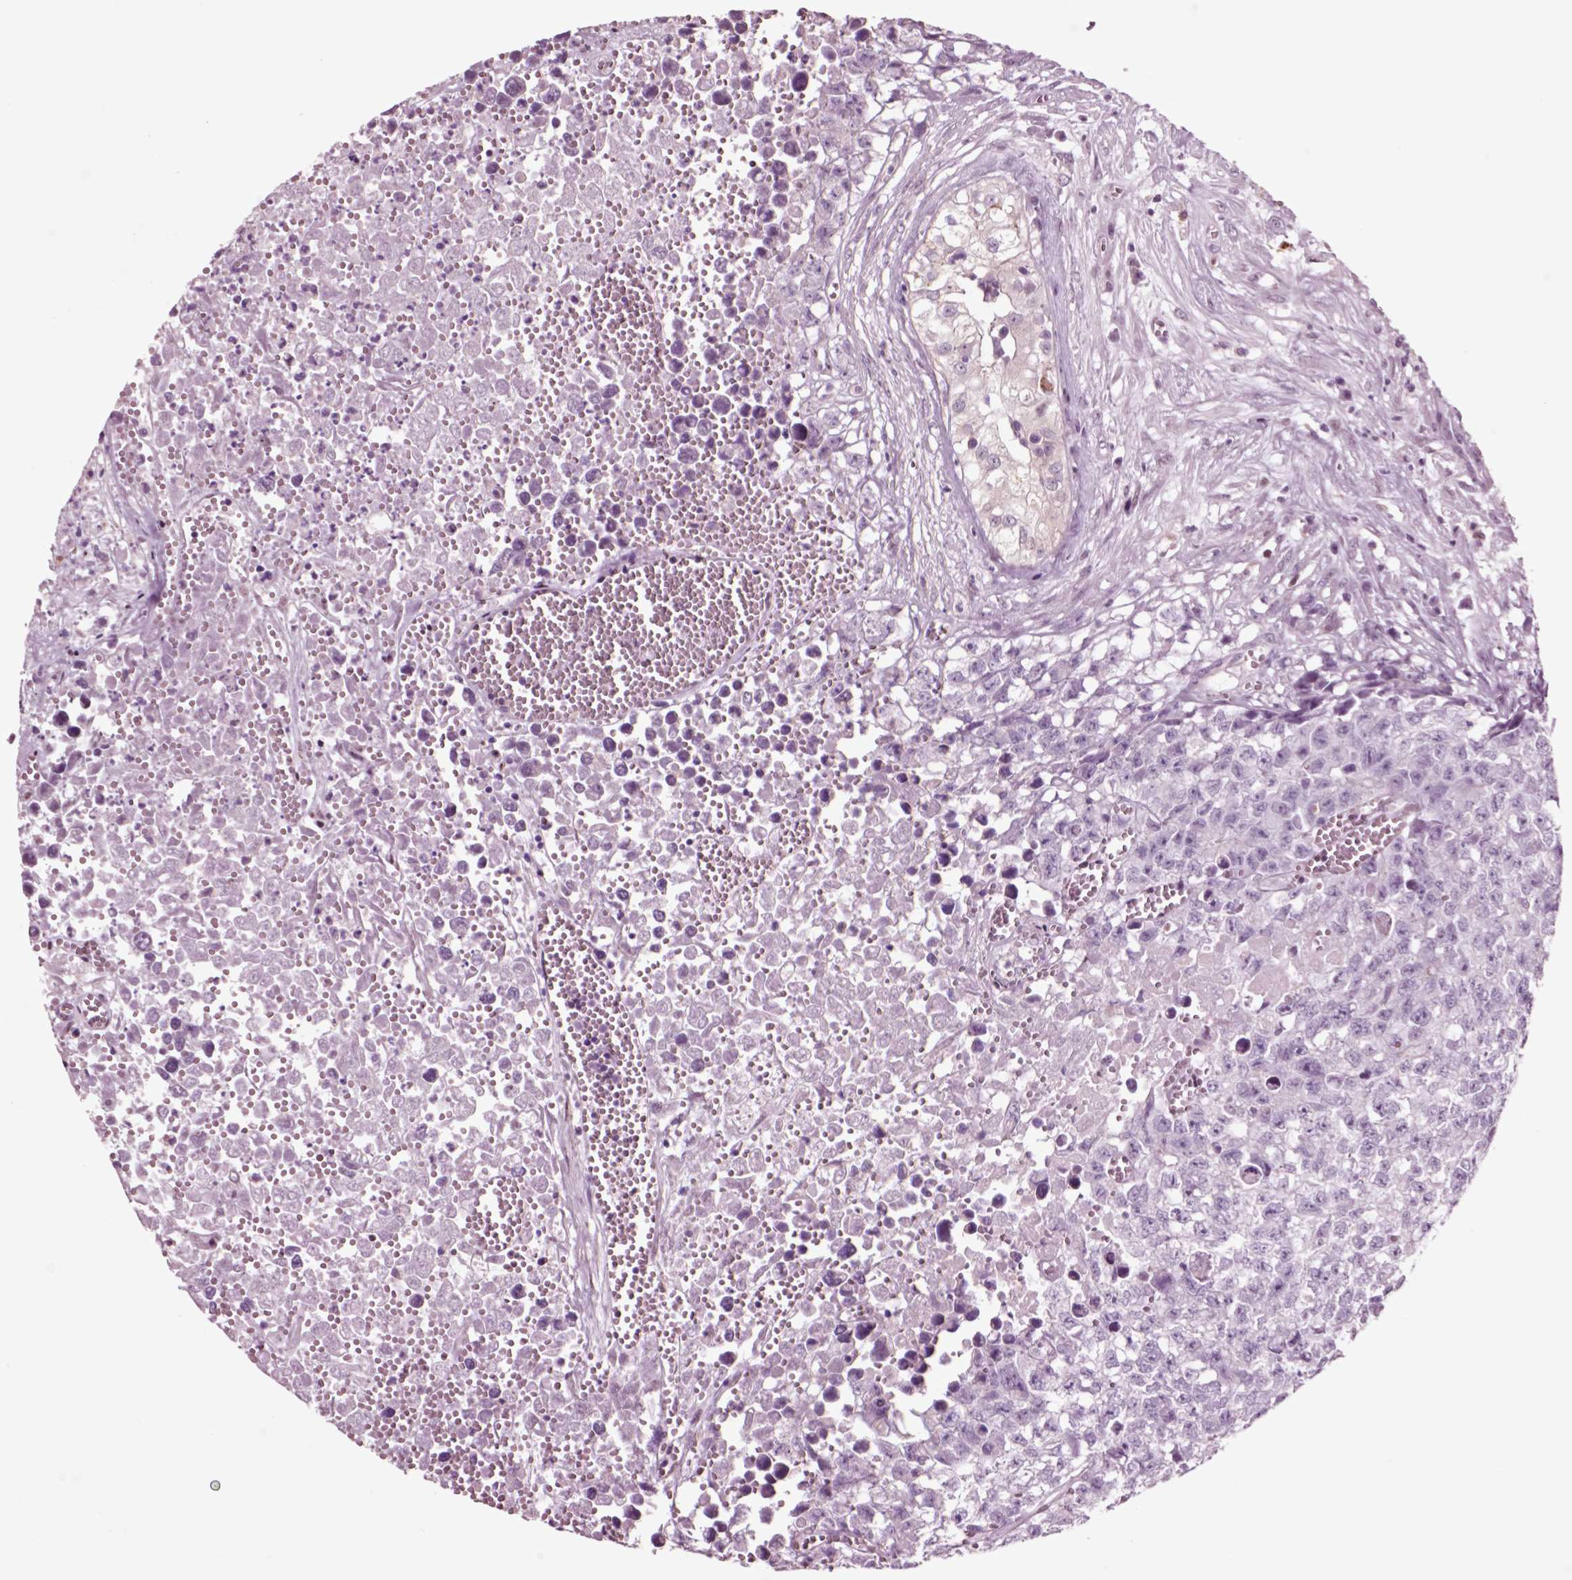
{"staining": {"intensity": "negative", "quantity": "none", "location": "none"}, "tissue": "testis cancer", "cell_type": "Tumor cells", "image_type": "cancer", "snomed": [{"axis": "morphology", "description": "Seminoma, NOS"}, {"axis": "morphology", "description": "Carcinoma, Embryonal, NOS"}, {"axis": "topography", "description": "Testis"}], "caption": "The micrograph shows no significant expression in tumor cells of testis cancer.", "gene": "CHGB", "patient": {"sex": "male", "age": 22}}